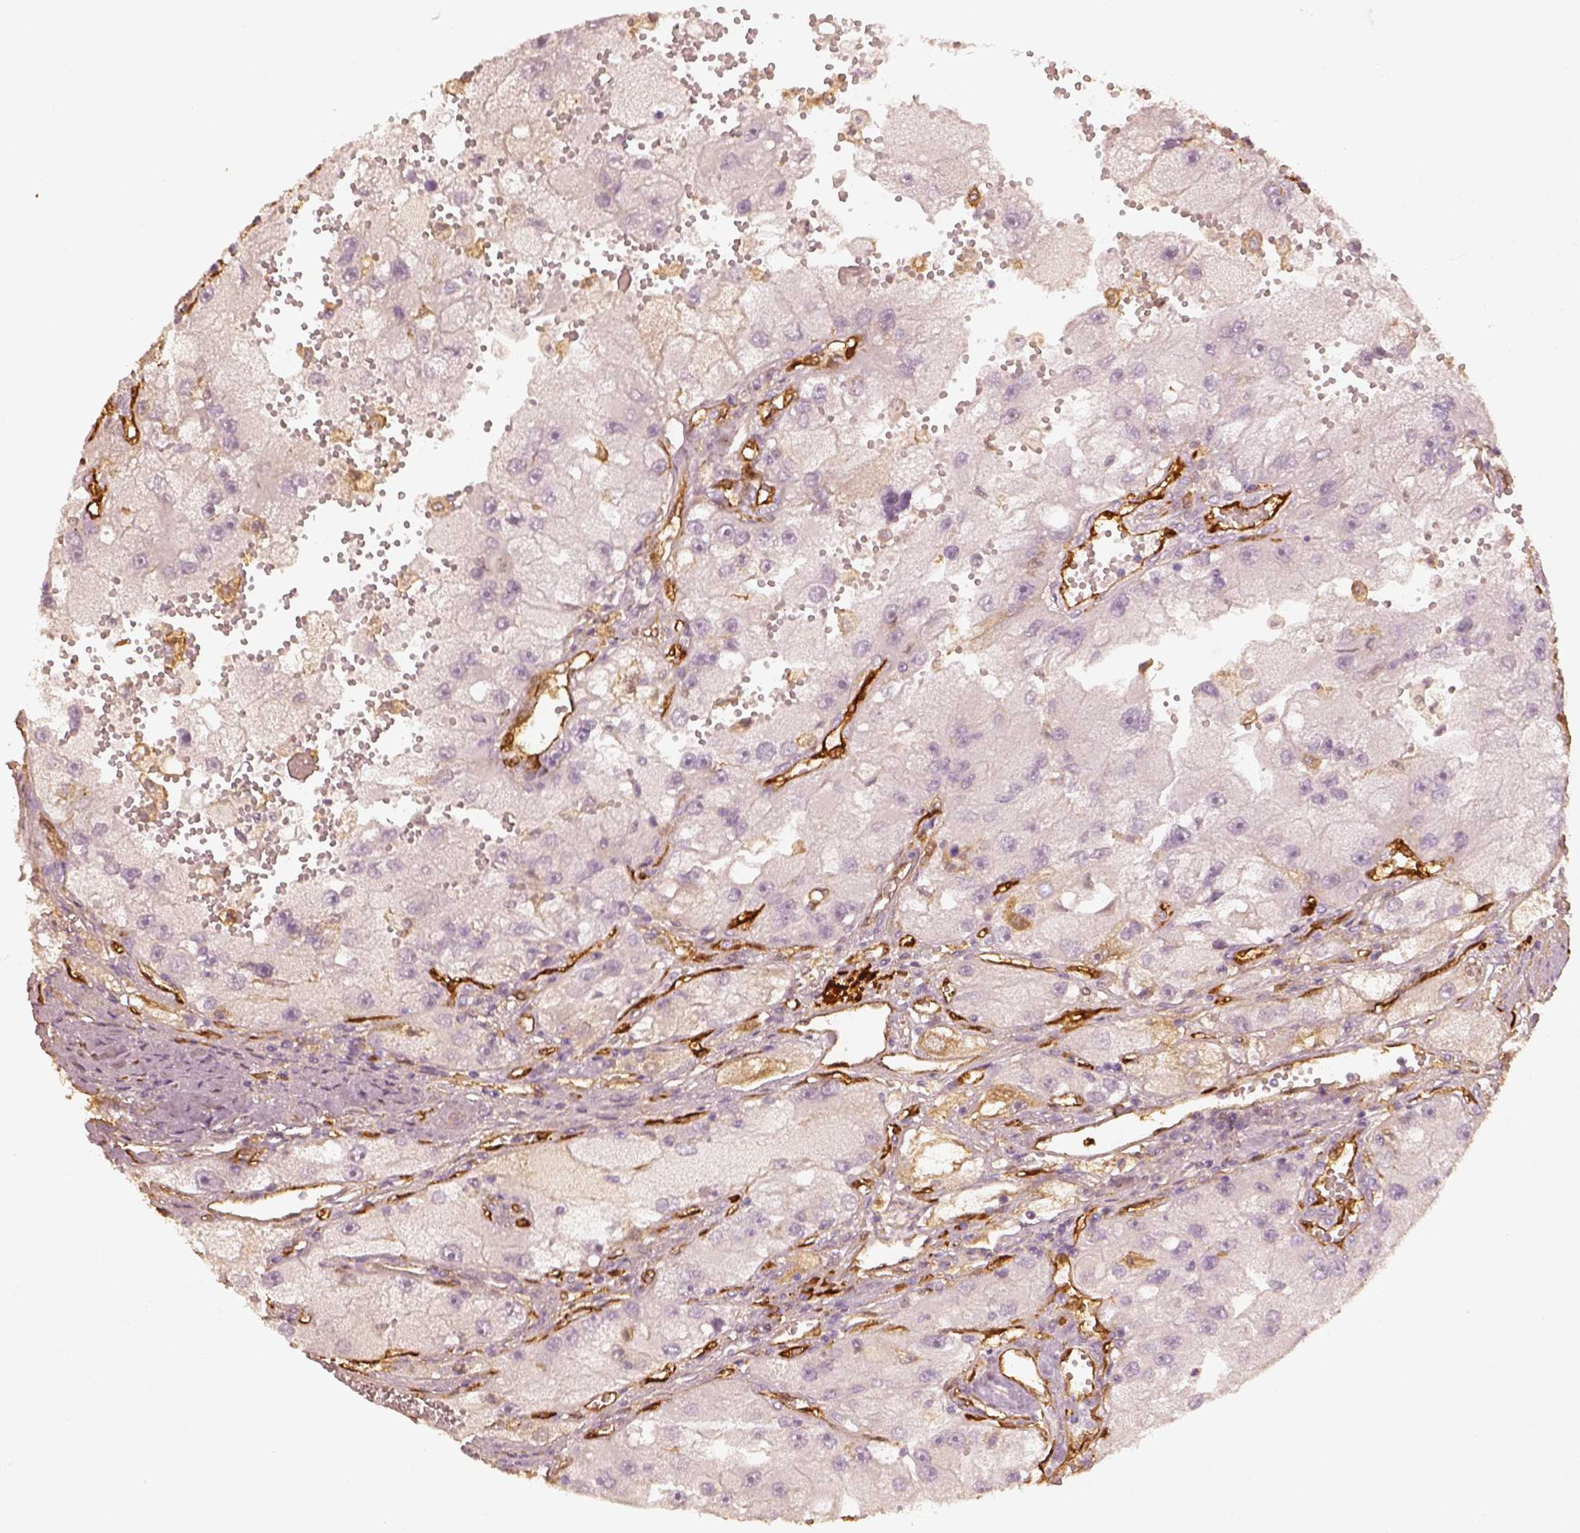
{"staining": {"intensity": "negative", "quantity": "none", "location": "none"}, "tissue": "renal cancer", "cell_type": "Tumor cells", "image_type": "cancer", "snomed": [{"axis": "morphology", "description": "Adenocarcinoma, NOS"}, {"axis": "topography", "description": "Kidney"}], "caption": "Protein analysis of renal cancer (adenocarcinoma) demonstrates no significant positivity in tumor cells.", "gene": "FSCN1", "patient": {"sex": "male", "age": 63}}